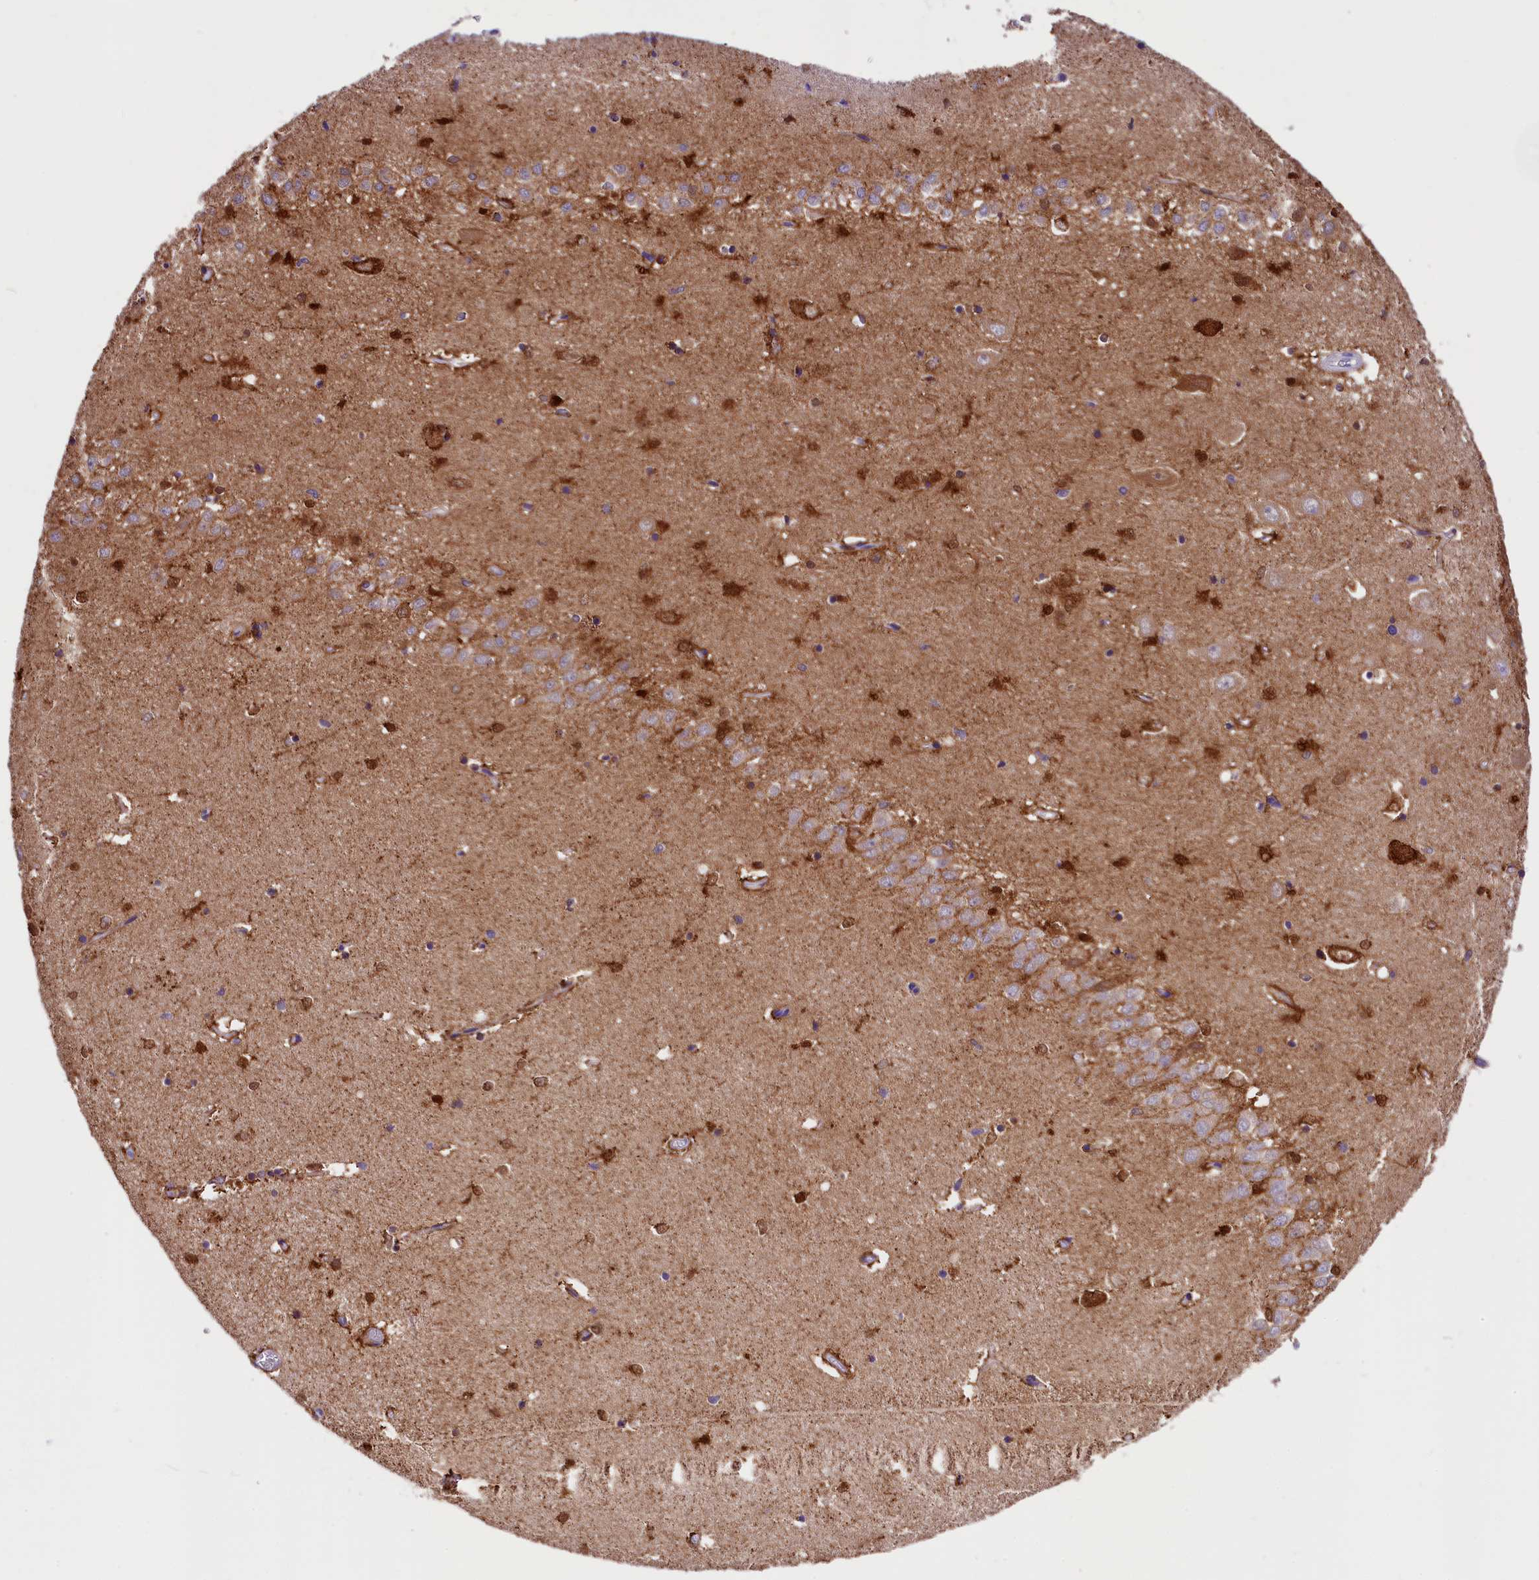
{"staining": {"intensity": "strong", "quantity": "<25%", "location": "cytoplasmic/membranous"}, "tissue": "hippocampus", "cell_type": "Glial cells", "image_type": "normal", "snomed": [{"axis": "morphology", "description": "Normal tissue, NOS"}, {"axis": "topography", "description": "Hippocampus"}], "caption": "IHC histopathology image of benign hippocampus stained for a protein (brown), which shows medium levels of strong cytoplasmic/membranous positivity in approximately <25% of glial cells.", "gene": "ABAT", "patient": {"sex": "female", "age": 64}}